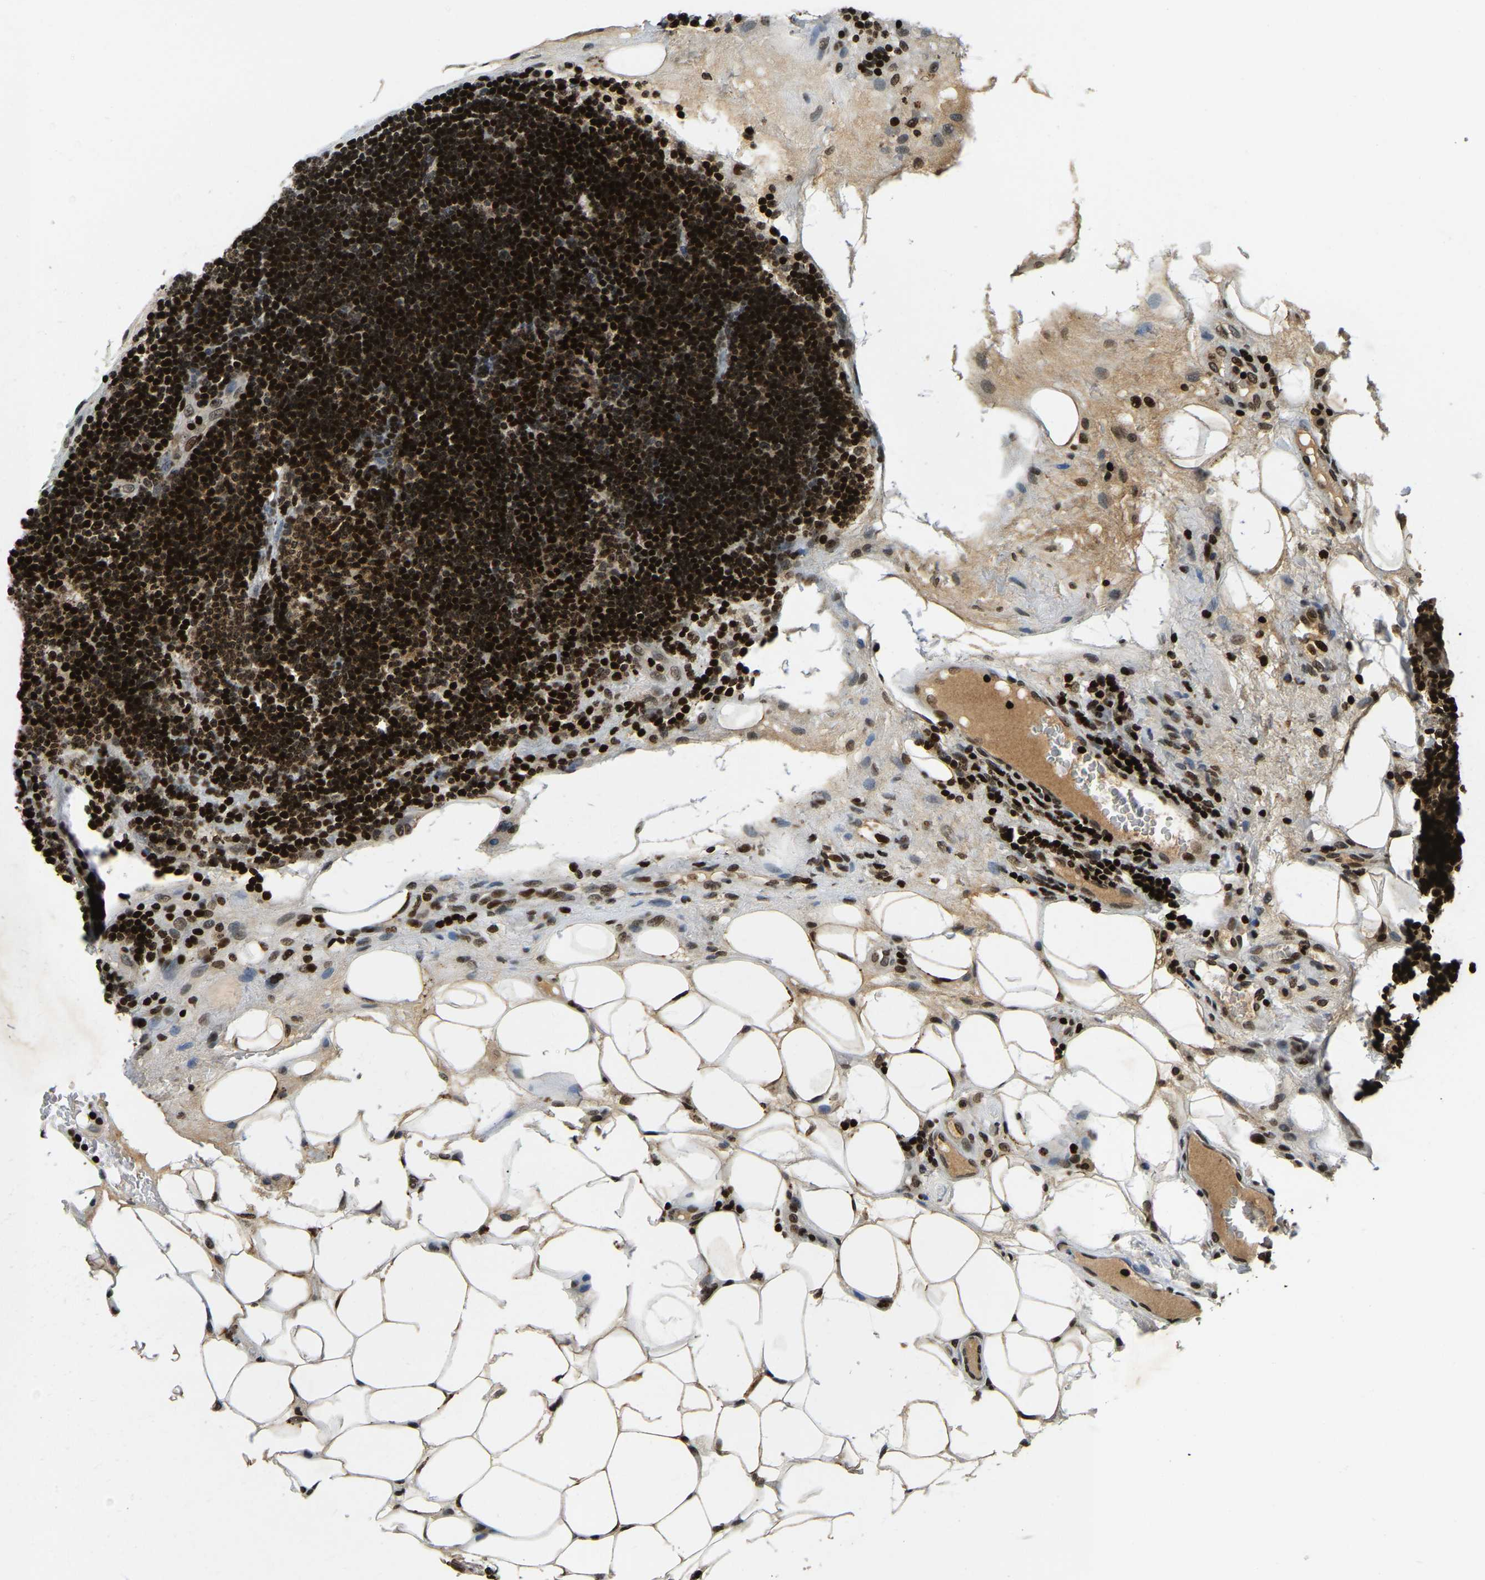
{"staining": {"intensity": "strong", "quantity": ">75%", "location": "nuclear"}, "tissue": "lymphoma", "cell_type": "Tumor cells", "image_type": "cancer", "snomed": [{"axis": "morphology", "description": "Malignant lymphoma, non-Hodgkin's type, Low grade"}, {"axis": "topography", "description": "Lymph node"}], "caption": "IHC (DAB) staining of human lymphoma shows strong nuclear protein expression in about >75% of tumor cells. (DAB (3,3'-diaminobenzidine) IHC with brightfield microscopy, high magnification).", "gene": "LRRC61", "patient": {"sex": "male", "age": 83}}